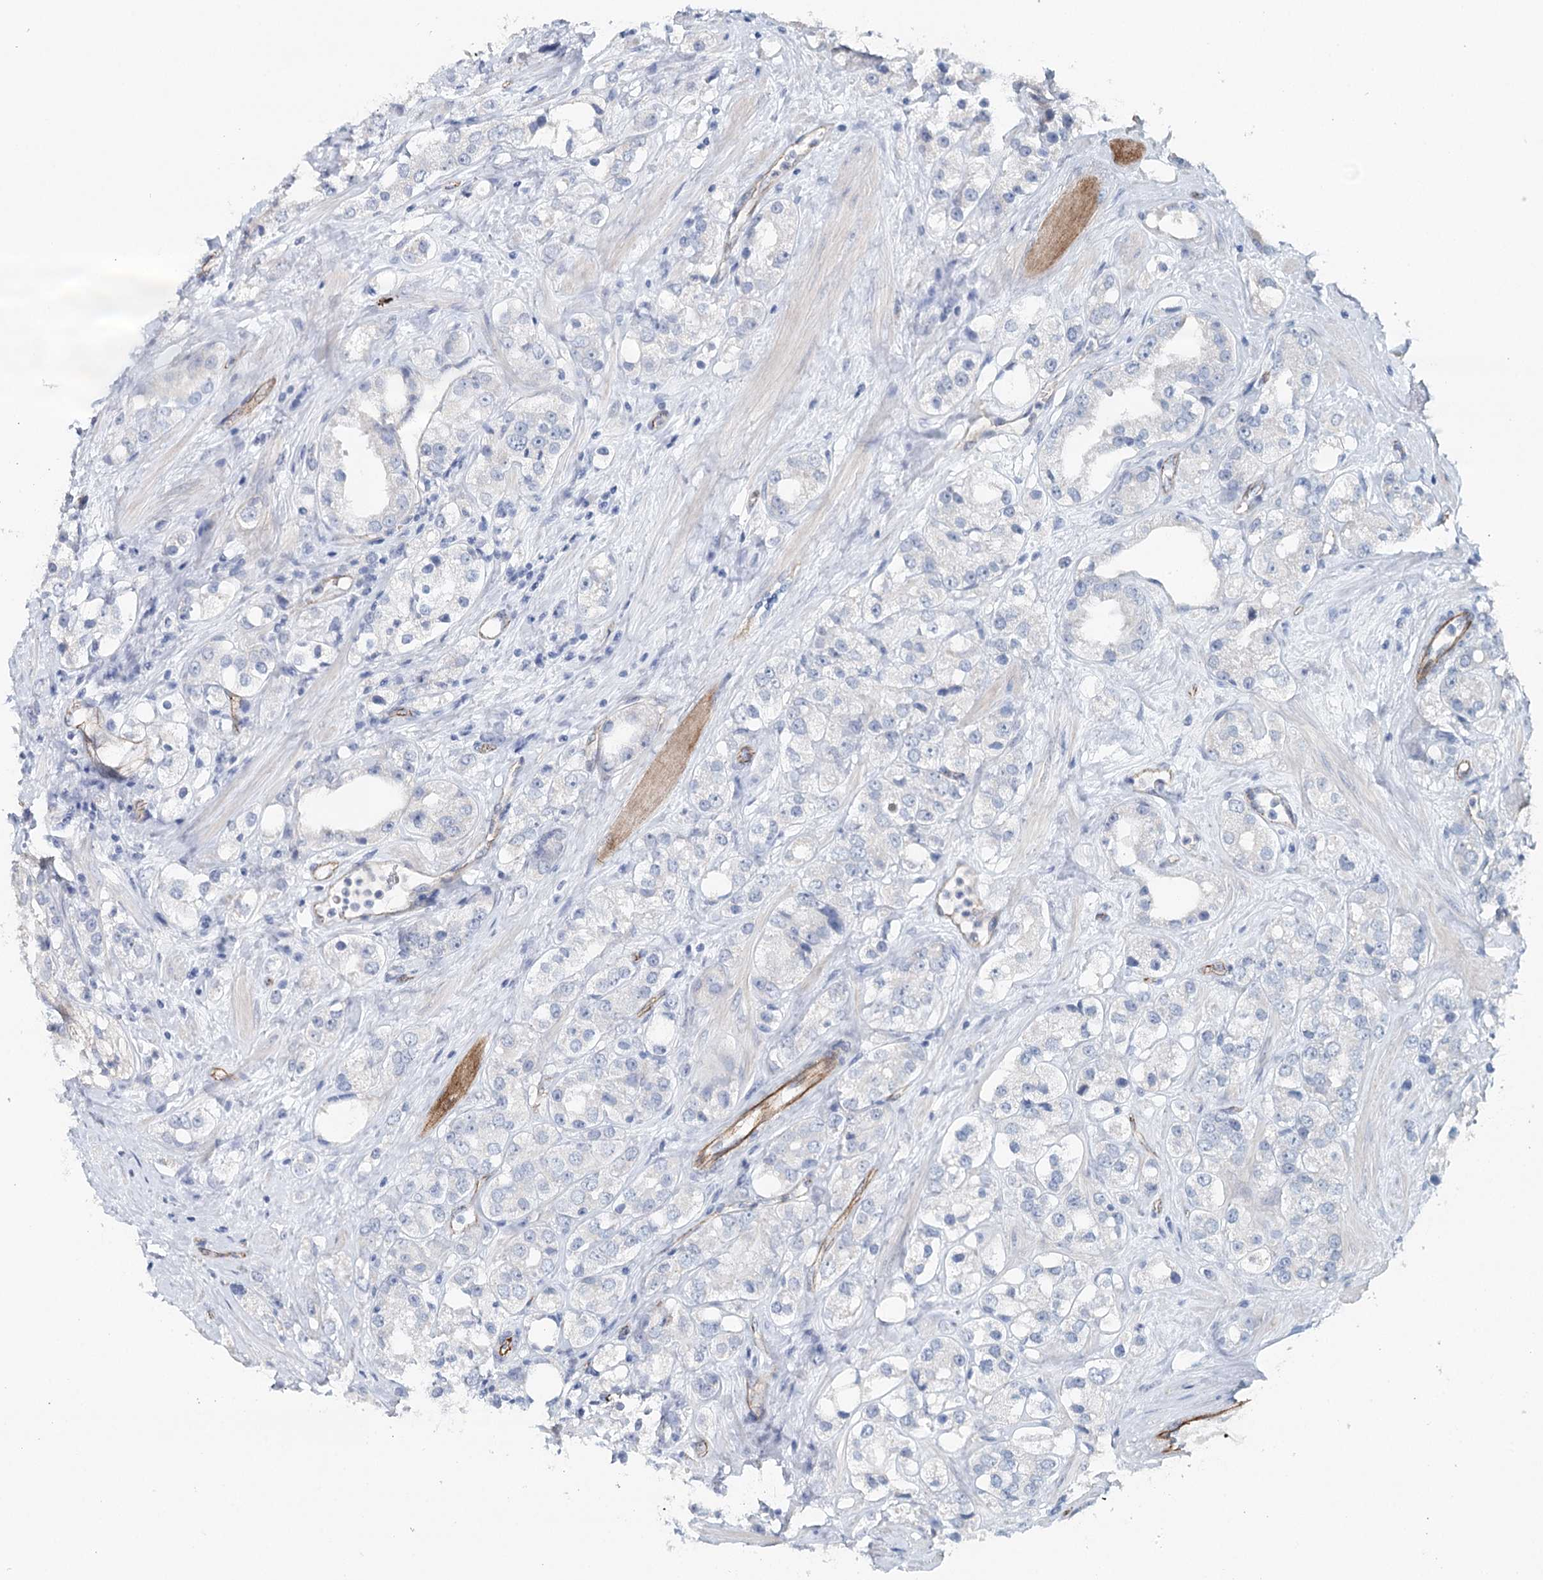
{"staining": {"intensity": "negative", "quantity": "none", "location": "none"}, "tissue": "prostate cancer", "cell_type": "Tumor cells", "image_type": "cancer", "snomed": [{"axis": "morphology", "description": "Adenocarcinoma, NOS"}, {"axis": "topography", "description": "Prostate"}], "caption": "A high-resolution histopathology image shows immunohistochemistry (IHC) staining of adenocarcinoma (prostate), which shows no significant expression in tumor cells. The staining was performed using DAB (3,3'-diaminobenzidine) to visualize the protein expression in brown, while the nuclei were stained in blue with hematoxylin (Magnification: 20x).", "gene": "SYNPO", "patient": {"sex": "male", "age": 79}}